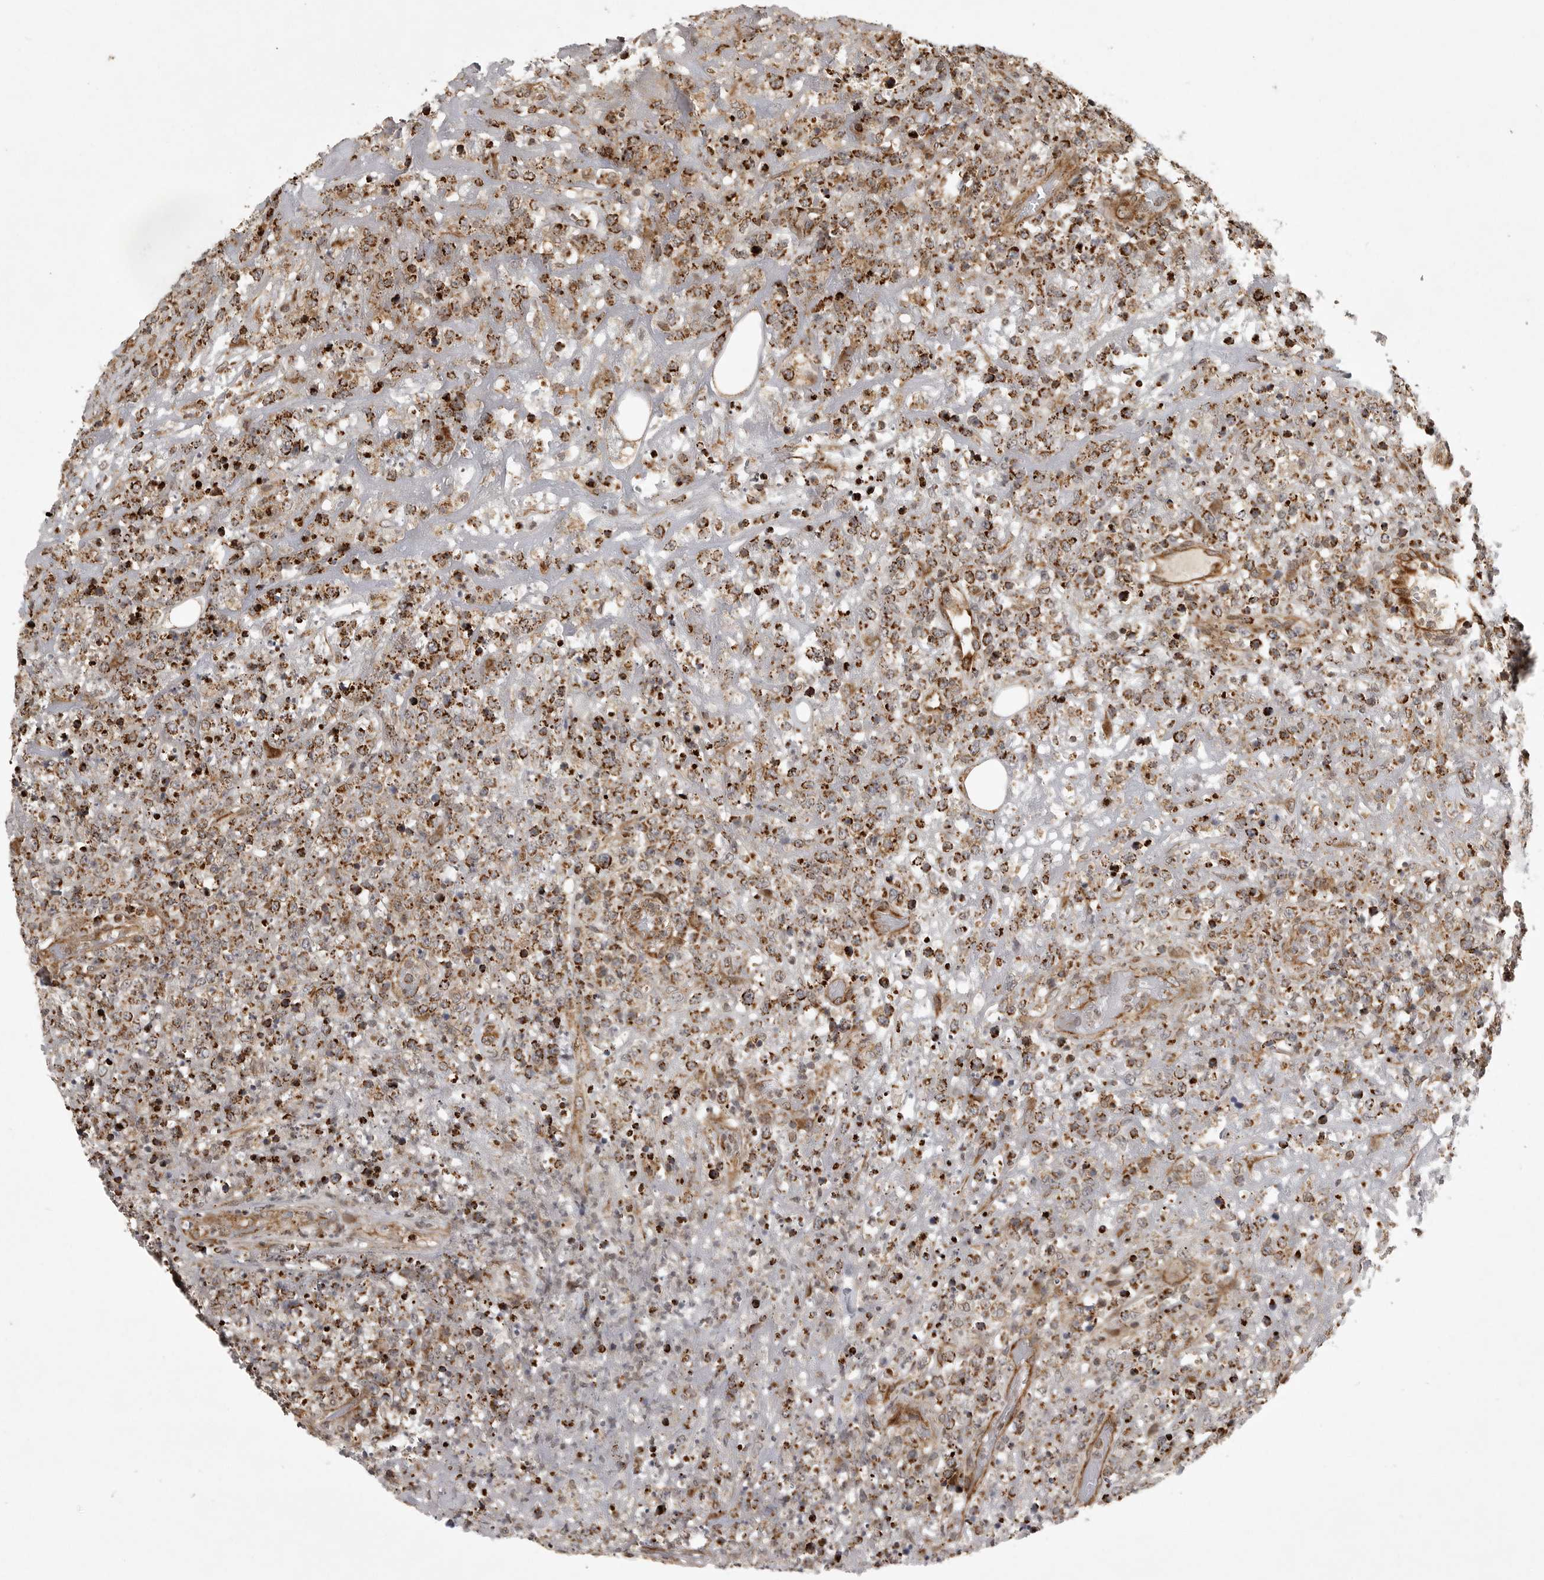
{"staining": {"intensity": "moderate", "quantity": ">75%", "location": "cytoplasmic/membranous"}, "tissue": "lymphoma", "cell_type": "Tumor cells", "image_type": "cancer", "snomed": [{"axis": "morphology", "description": "Malignant lymphoma, non-Hodgkin's type, High grade"}, {"axis": "topography", "description": "Colon"}], "caption": "Immunohistochemistry staining of high-grade malignant lymphoma, non-Hodgkin's type, which shows medium levels of moderate cytoplasmic/membranous expression in about >75% of tumor cells indicating moderate cytoplasmic/membranous protein expression. The staining was performed using DAB (brown) for protein detection and nuclei were counterstained in hematoxylin (blue).", "gene": "NARS2", "patient": {"sex": "female", "age": 53}}